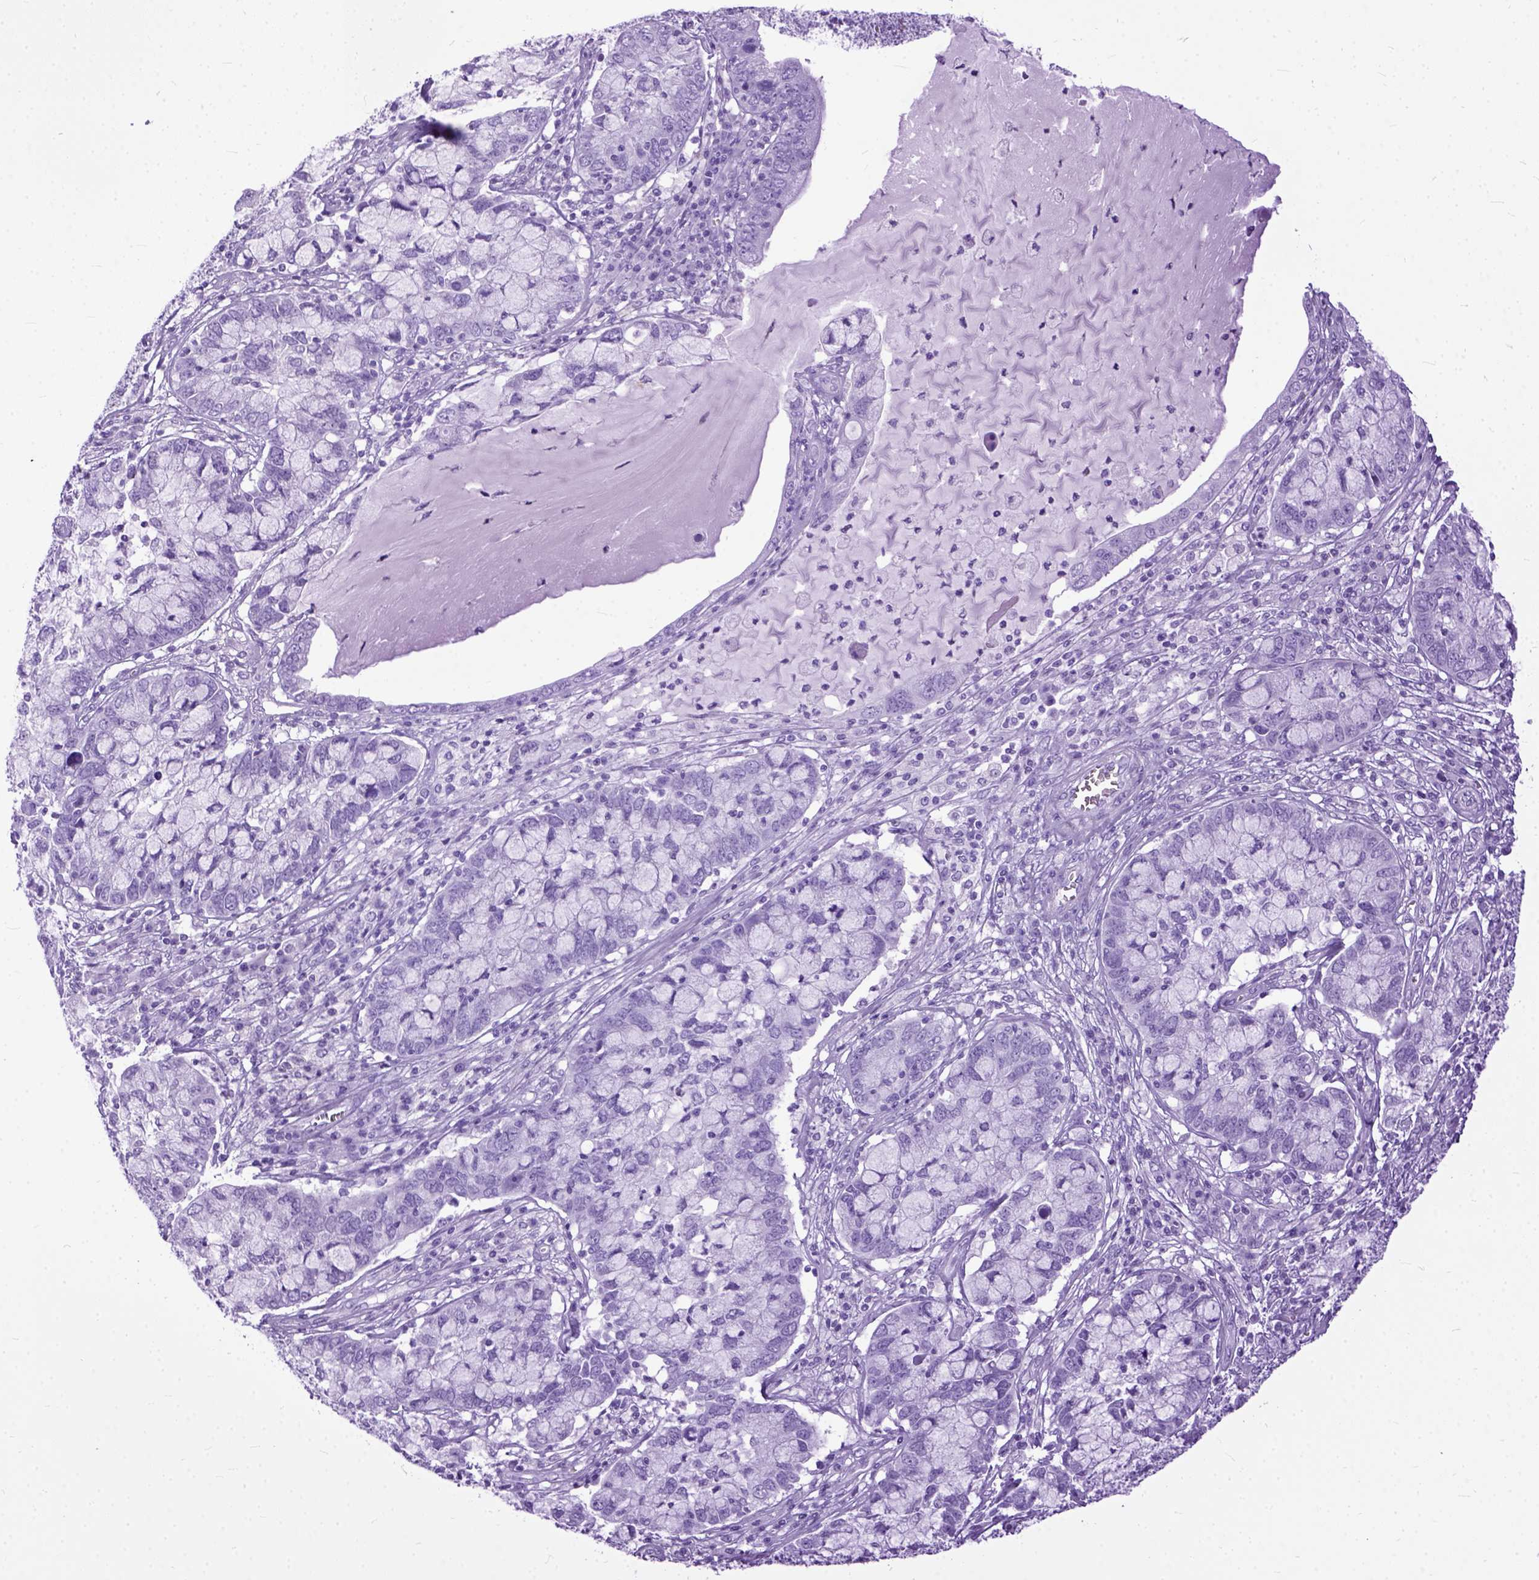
{"staining": {"intensity": "negative", "quantity": "none", "location": "none"}, "tissue": "cervical cancer", "cell_type": "Tumor cells", "image_type": "cancer", "snomed": [{"axis": "morphology", "description": "Adenocarcinoma, NOS"}, {"axis": "topography", "description": "Cervix"}], "caption": "DAB (3,3'-diaminobenzidine) immunohistochemical staining of human cervical adenocarcinoma shows no significant positivity in tumor cells.", "gene": "GNGT1", "patient": {"sex": "female", "age": 40}}